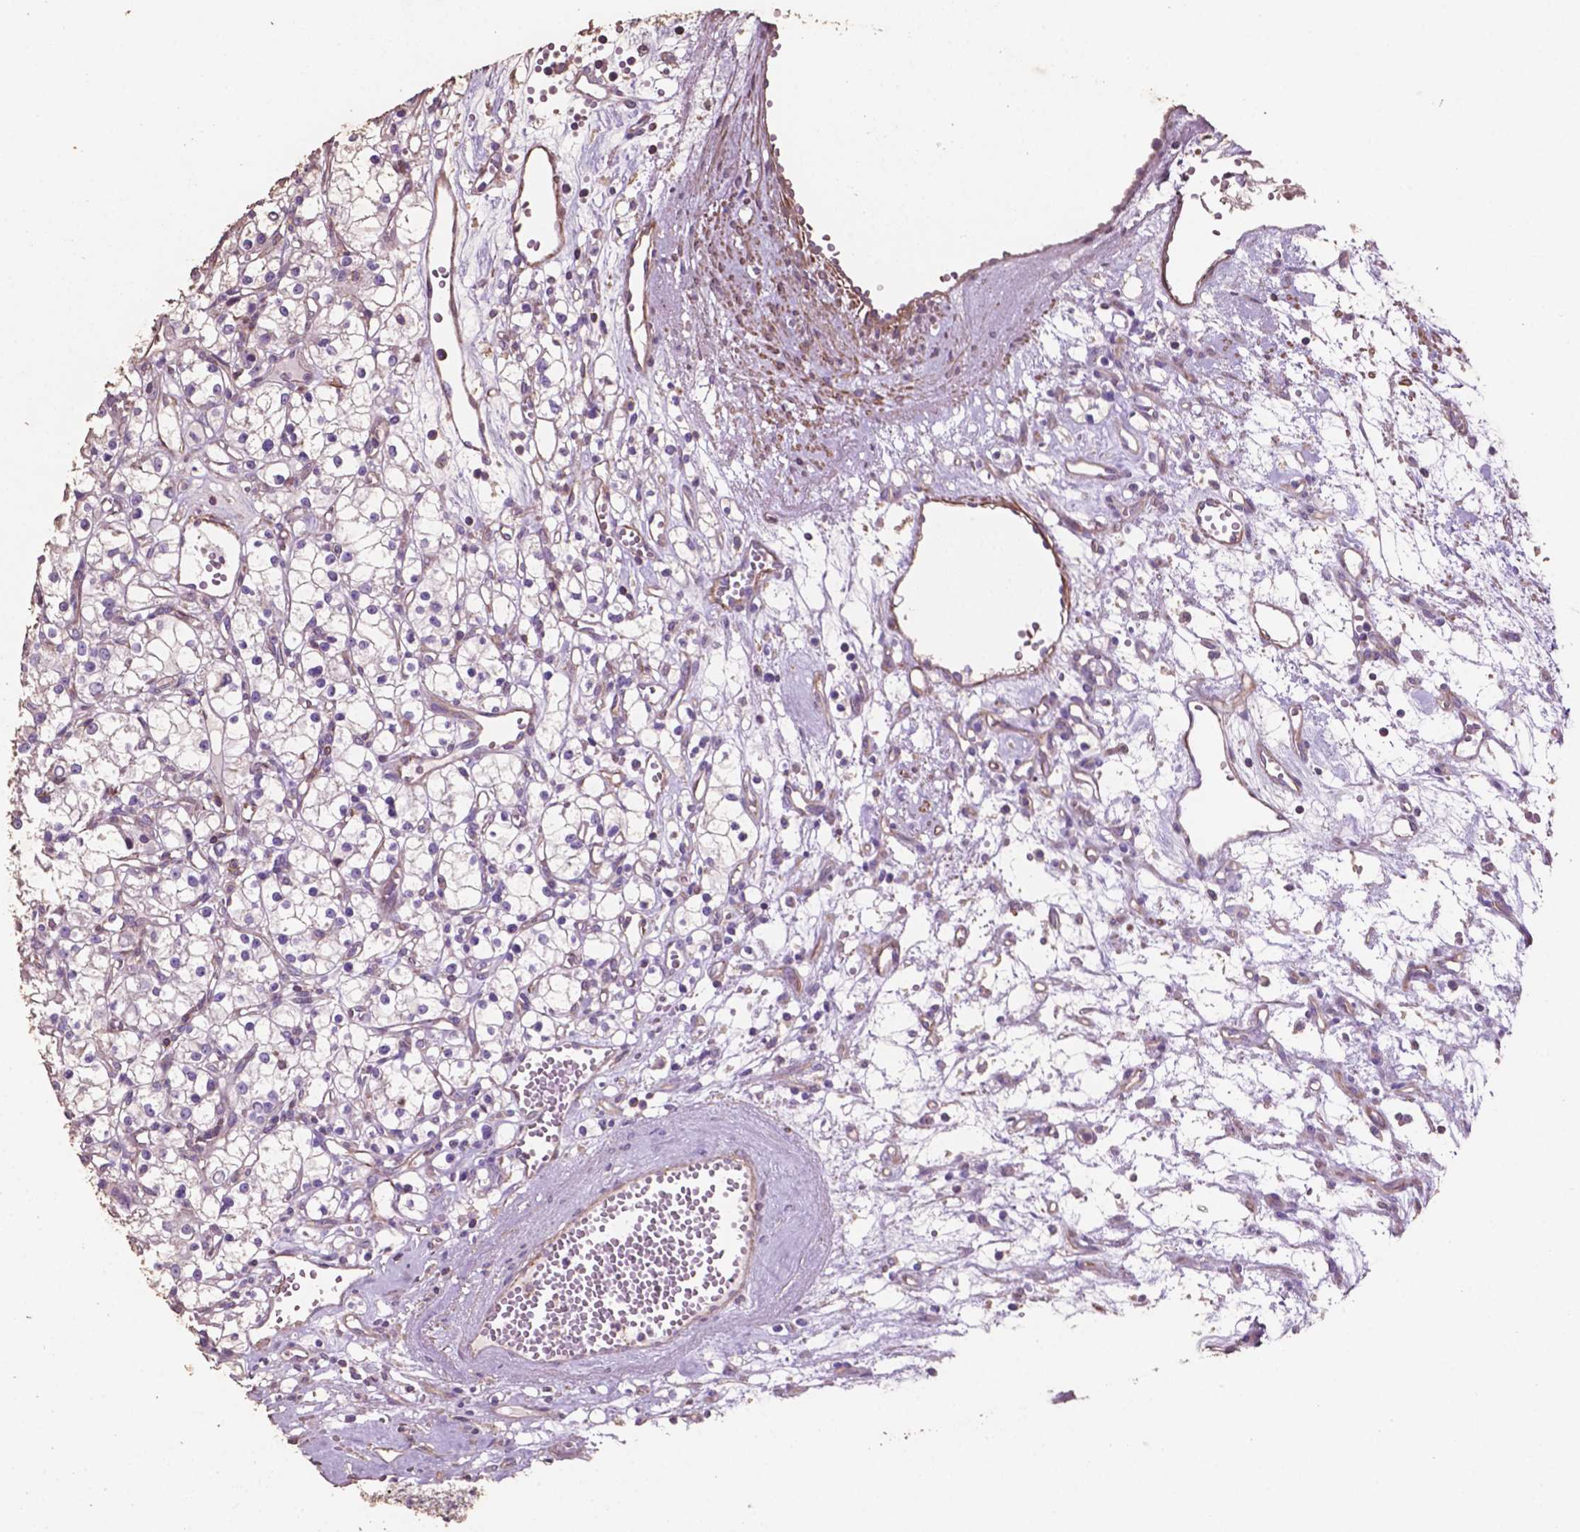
{"staining": {"intensity": "negative", "quantity": "none", "location": "none"}, "tissue": "renal cancer", "cell_type": "Tumor cells", "image_type": "cancer", "snomed": [{"axis": "morphology", "description": "Adenocarcinoma, NOS"}, {"axis": "topography", "description": "Kidney"}], "caption": "The histopathology image reveals no staining of tumor cells in renal adenocarcinoma.", "gene": "COMMD4", "patient": {"sex": "female", "age": 59}}